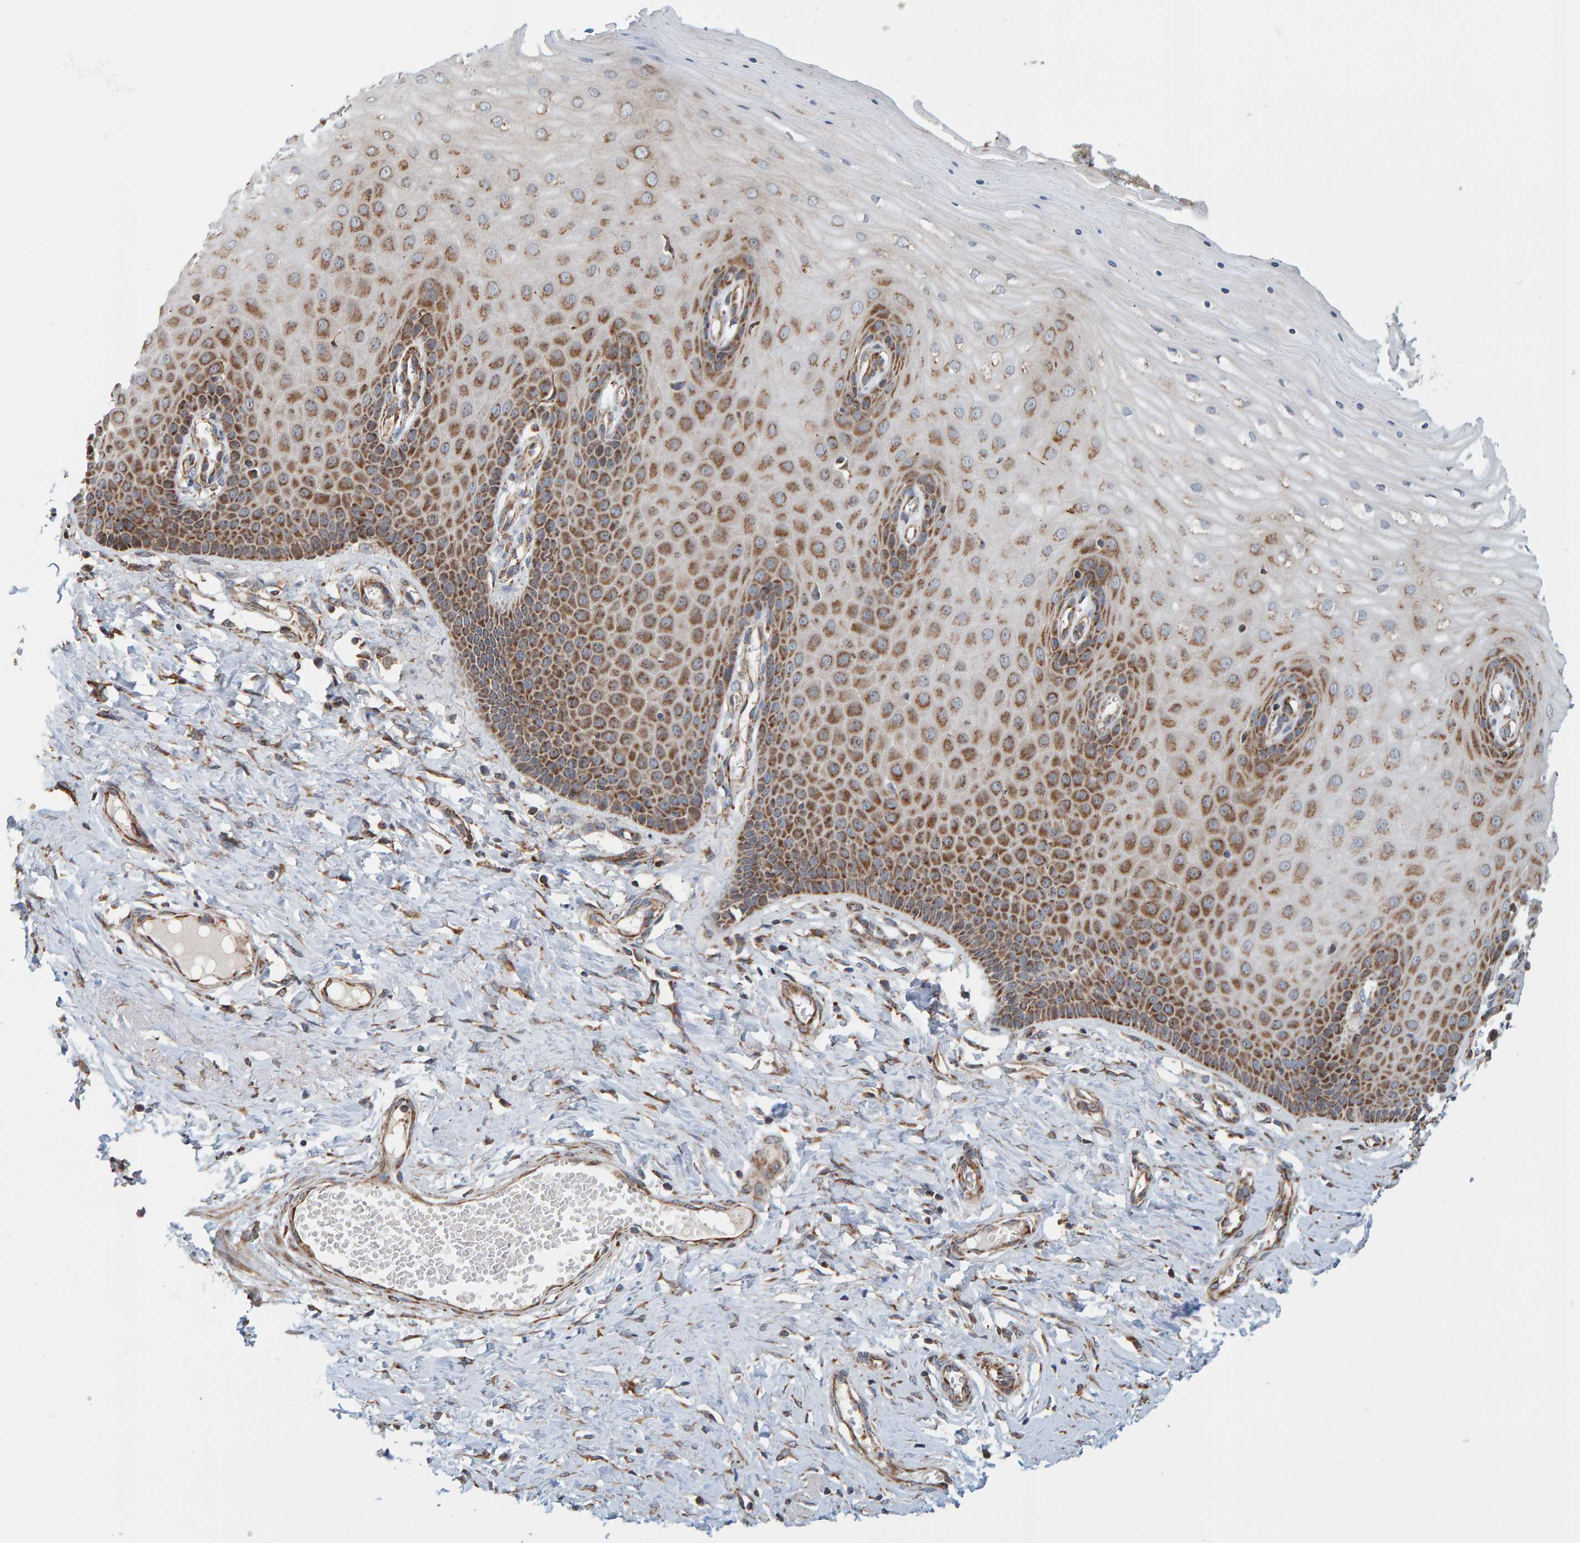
{"staining": {"intensity": "moderate", "quantity": ">75%", "location": "cytoplasmic/membranous"}, "tissue": "cervix", "cell_type": "Glandular cells", "image_type": "normal", "snomed": [{"axis": "morphology", "description": "Normal tissue, NOS"}, {"axis": "topography", "description": "Cervix"}], "caption": "Normal cervix shows moderate cytoplasmic/membranous expression in approximately >75% of glandular cells.", "gene": "MRPL45", "patient": {"sex": "female", "age": 55}}